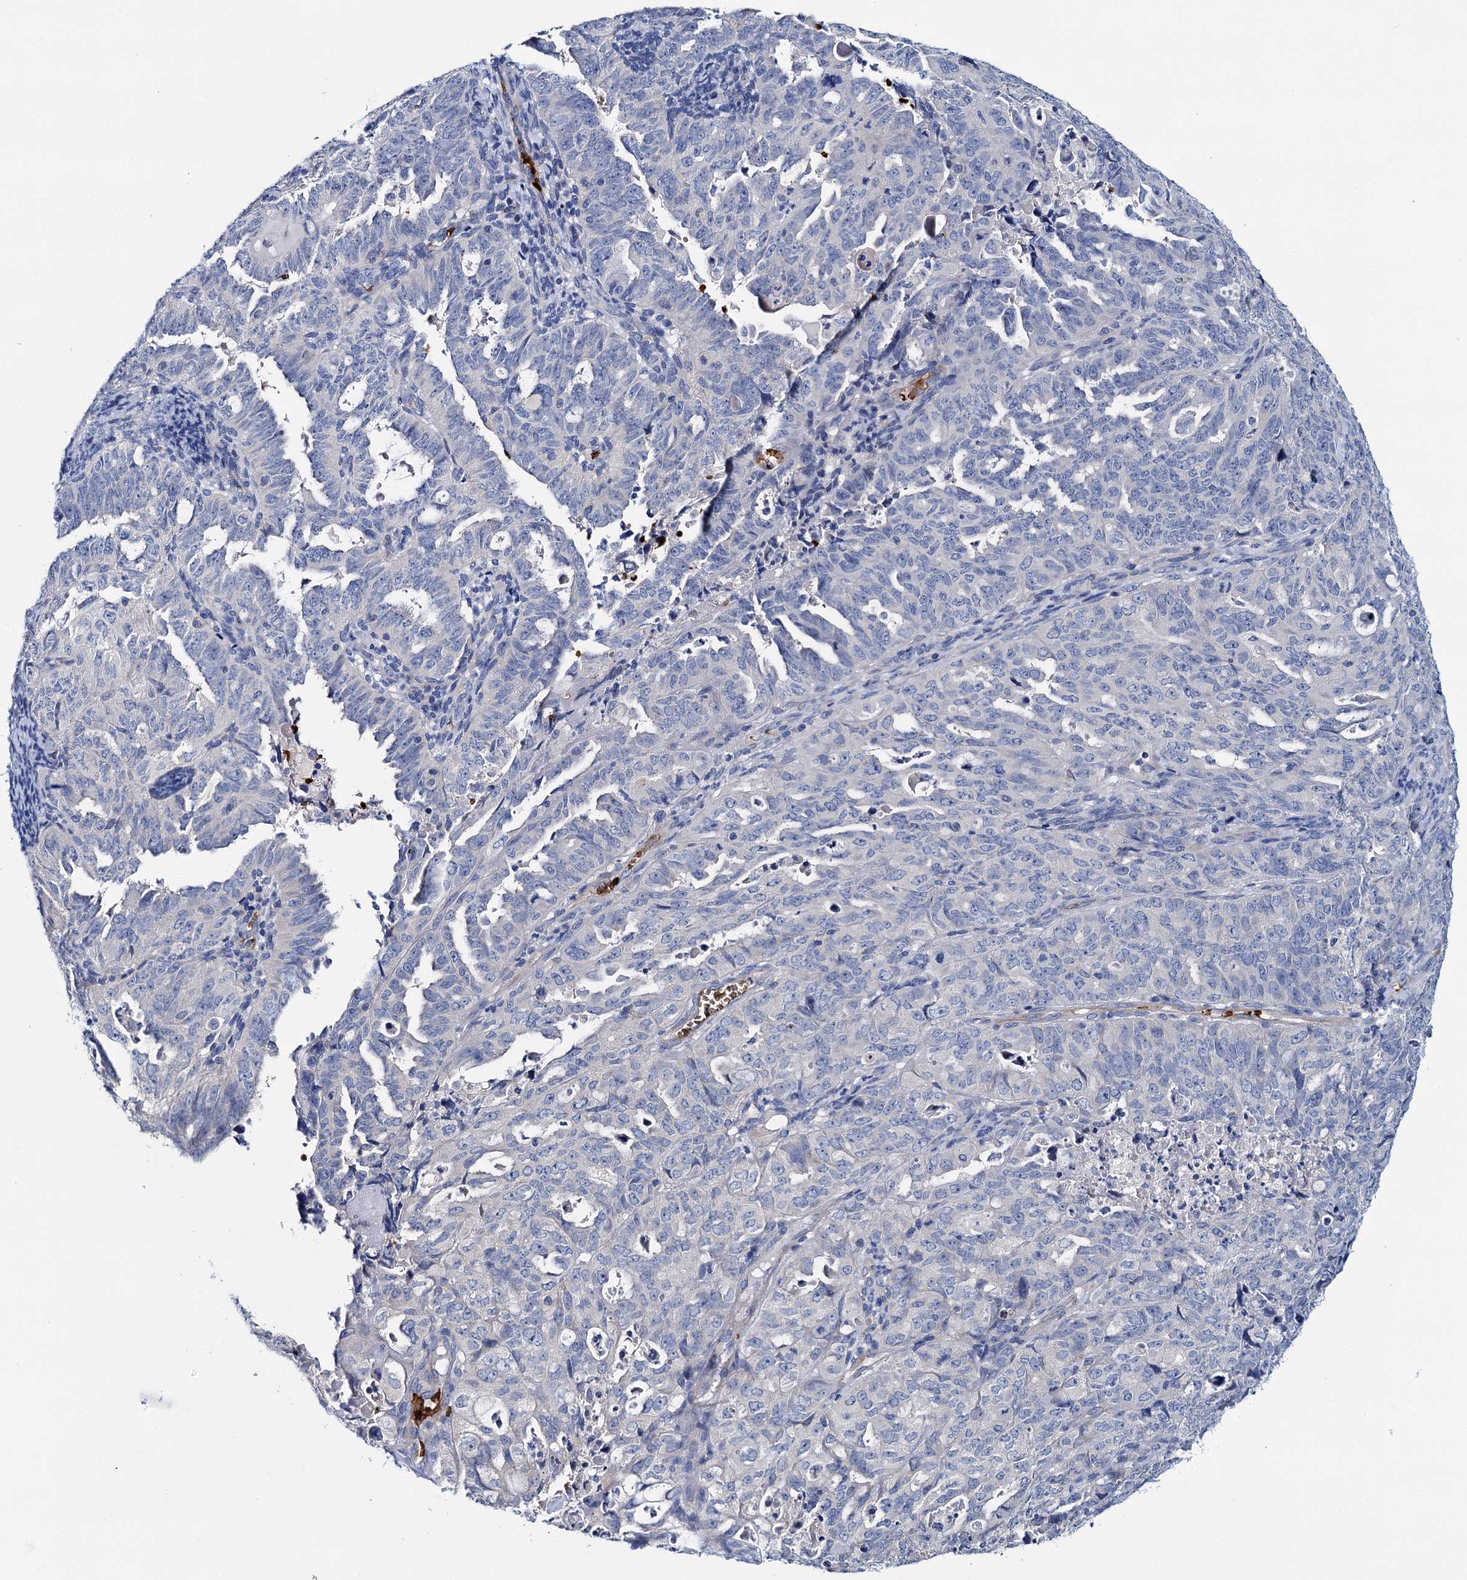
{"staining": {"intensity": "negative", "quantity": "none", "location": "none"}, "tissue": "endometrial cancer", "cell_type": "Tumor cells", "image_type": "cancer", "snomed": [{"axis": "morphology", "description": "Adenocarcinoma, NOS"}, {"axis": "topography", "description": "Endometrium"}], "caption": "There is no significant staining in tumor cells of endometrial cancer.", "gene": "ATG2A", "patient": {"sex": "female", "age": 65}}